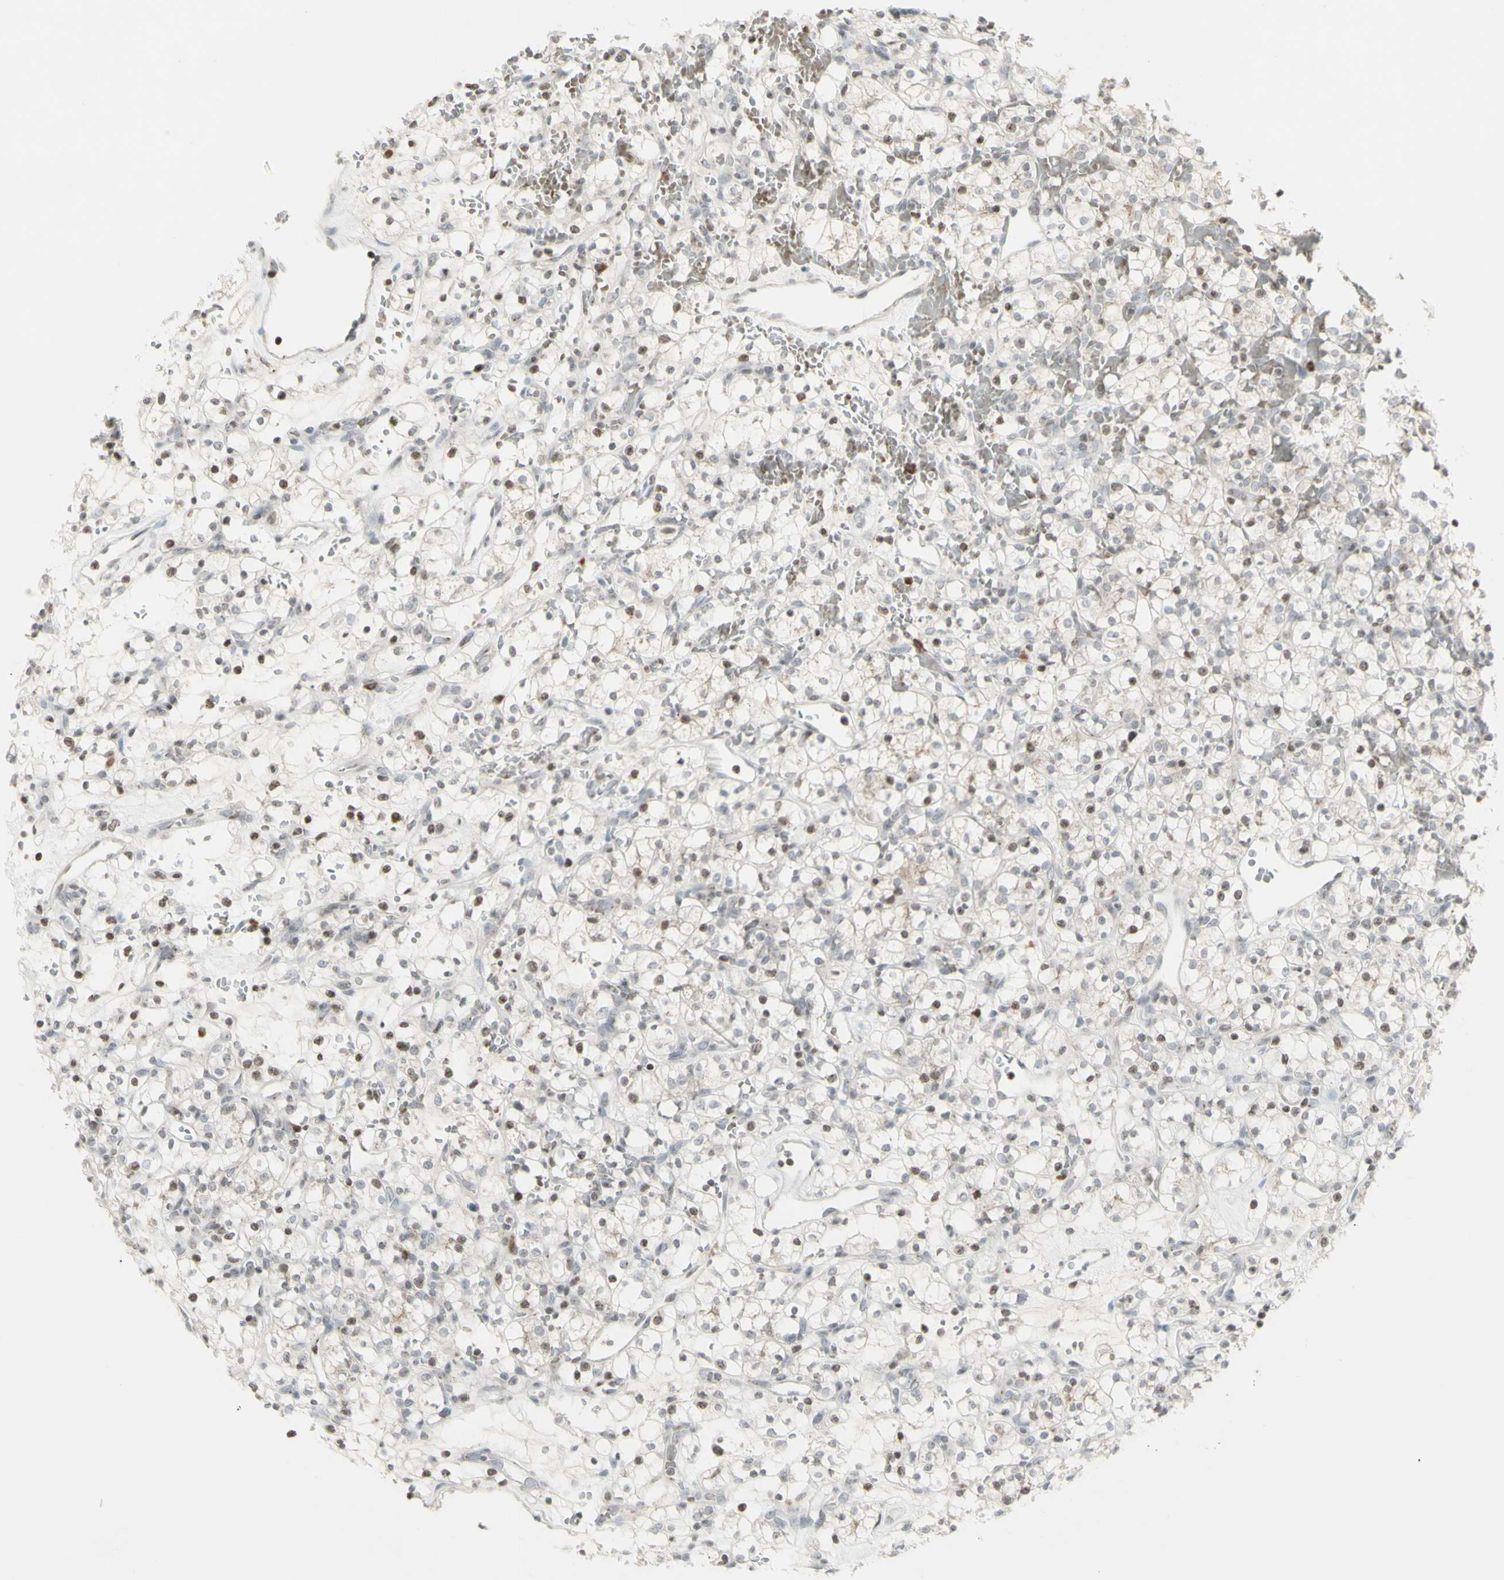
{"staining": {"intensity": "negative", "quantity": "none", "location": "none"}, "tissue": "renal cancer", "cell_type": "Tumor cells", "image_type": "cancer", "snomed": [{"axis": "morphology", "description": "Adenocarcinoma, NOS"}, {"axis": "topography", "description": "Kidney"}], "caption": "IHC histopathology image of neoplastic tissue: human renal cancer stained with DAB (3,3'-diaminobenzidine) reveals no significant protein positivity in tumor cells.", "gene": "MUC5AC", "patient": {"sex": "female", "age": 60}}